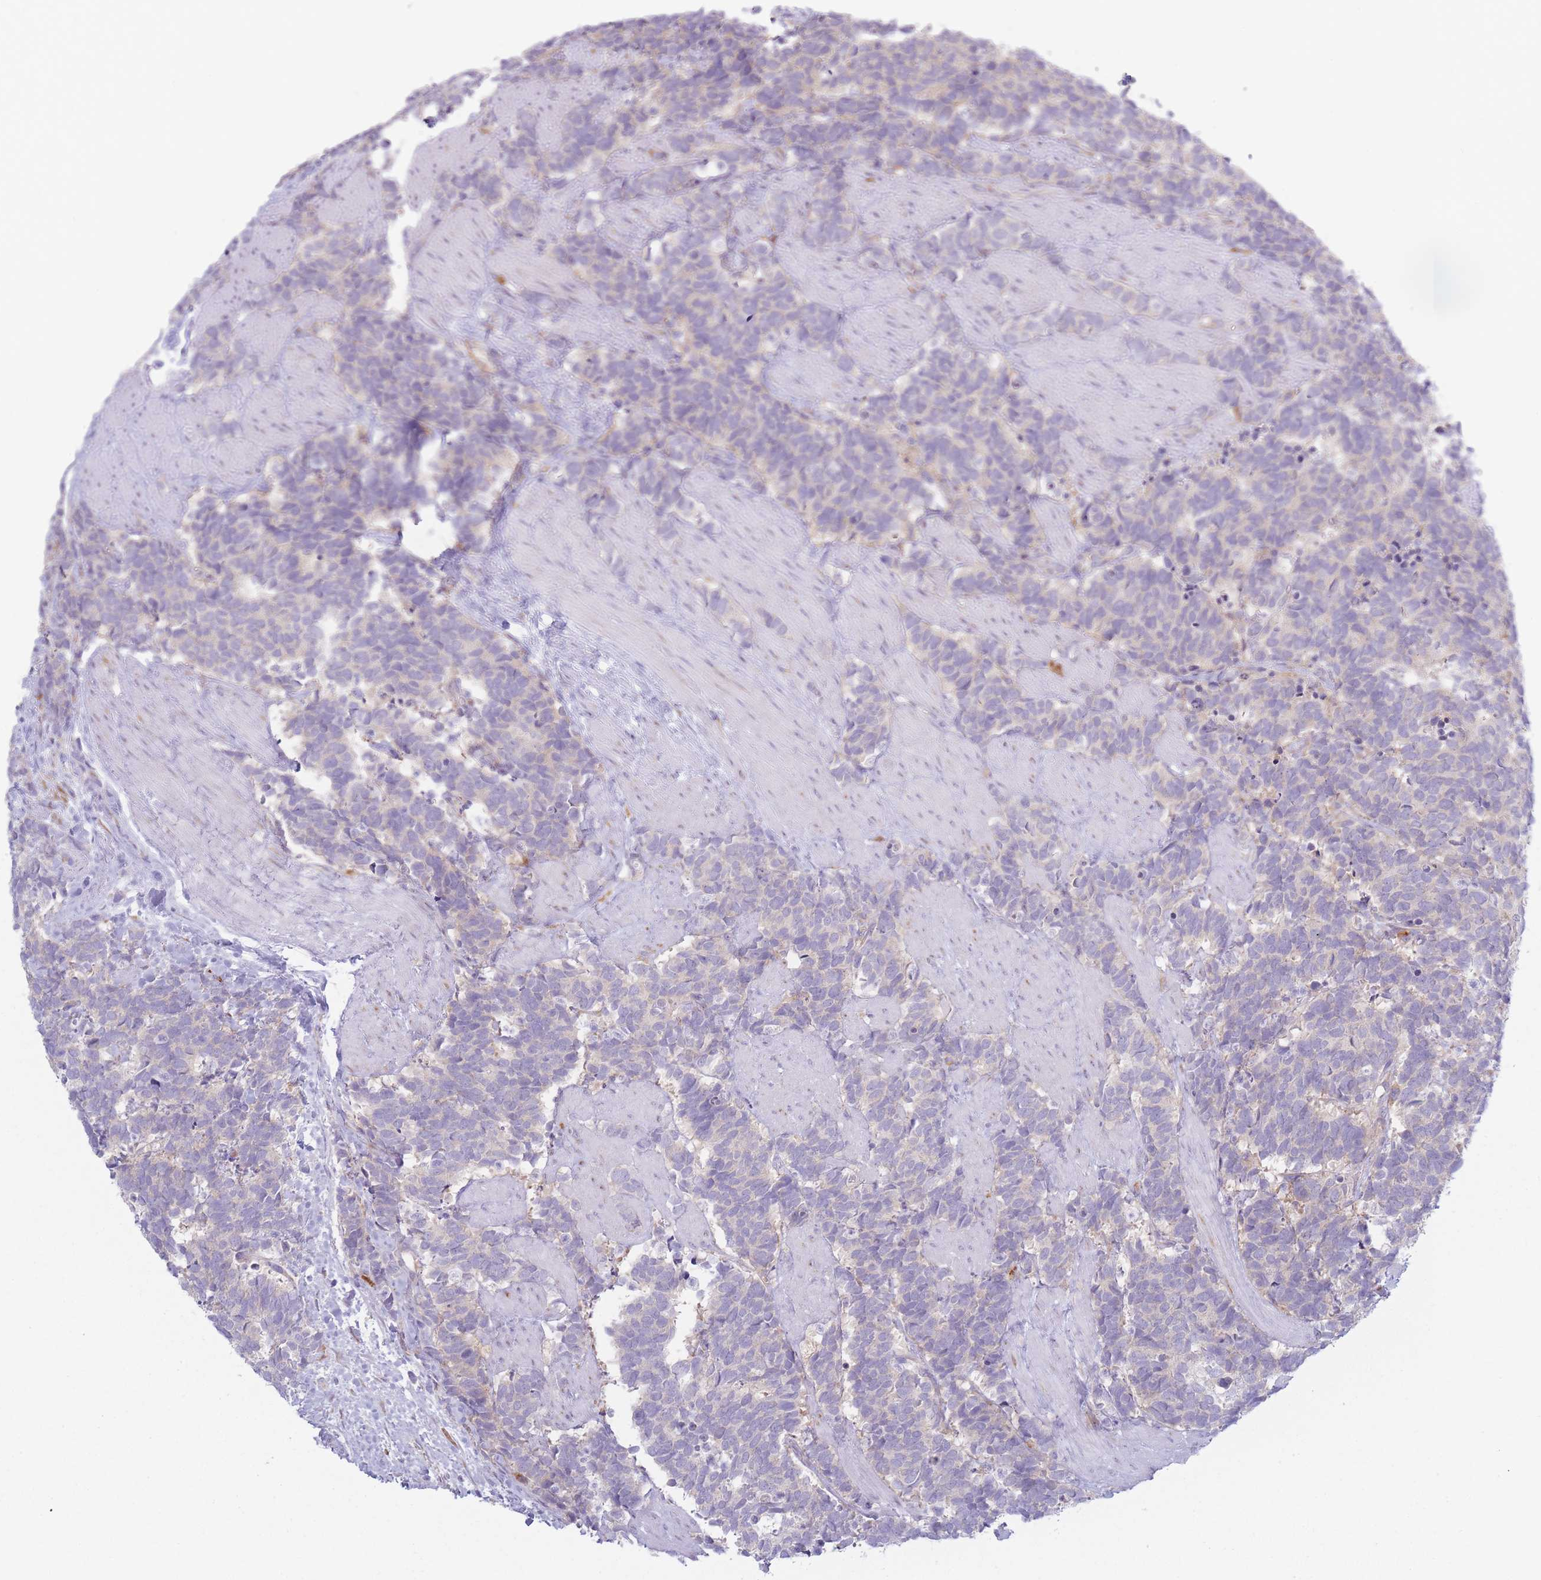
{"staining": {"intensity": "negative", "quantity": "none", "location": "none"}, "tissue": "carcinoid", "cell_type": "Tumor cells", "image_type": "cancer", "snomed": [{"axis": "morphology", "description": "Carcinoma, NOS"}, {"axis": "morphology", "description": "Carcinoid, malignant, NOS"}, {"axis": "topography", "description": "Prostate"}], "caption": "Immunohistochemical staining of carcinoid reveals no significant positivity in tumor cells.", "gene": "OR5L2", "patient": {"sex": "male", "age": 57}}